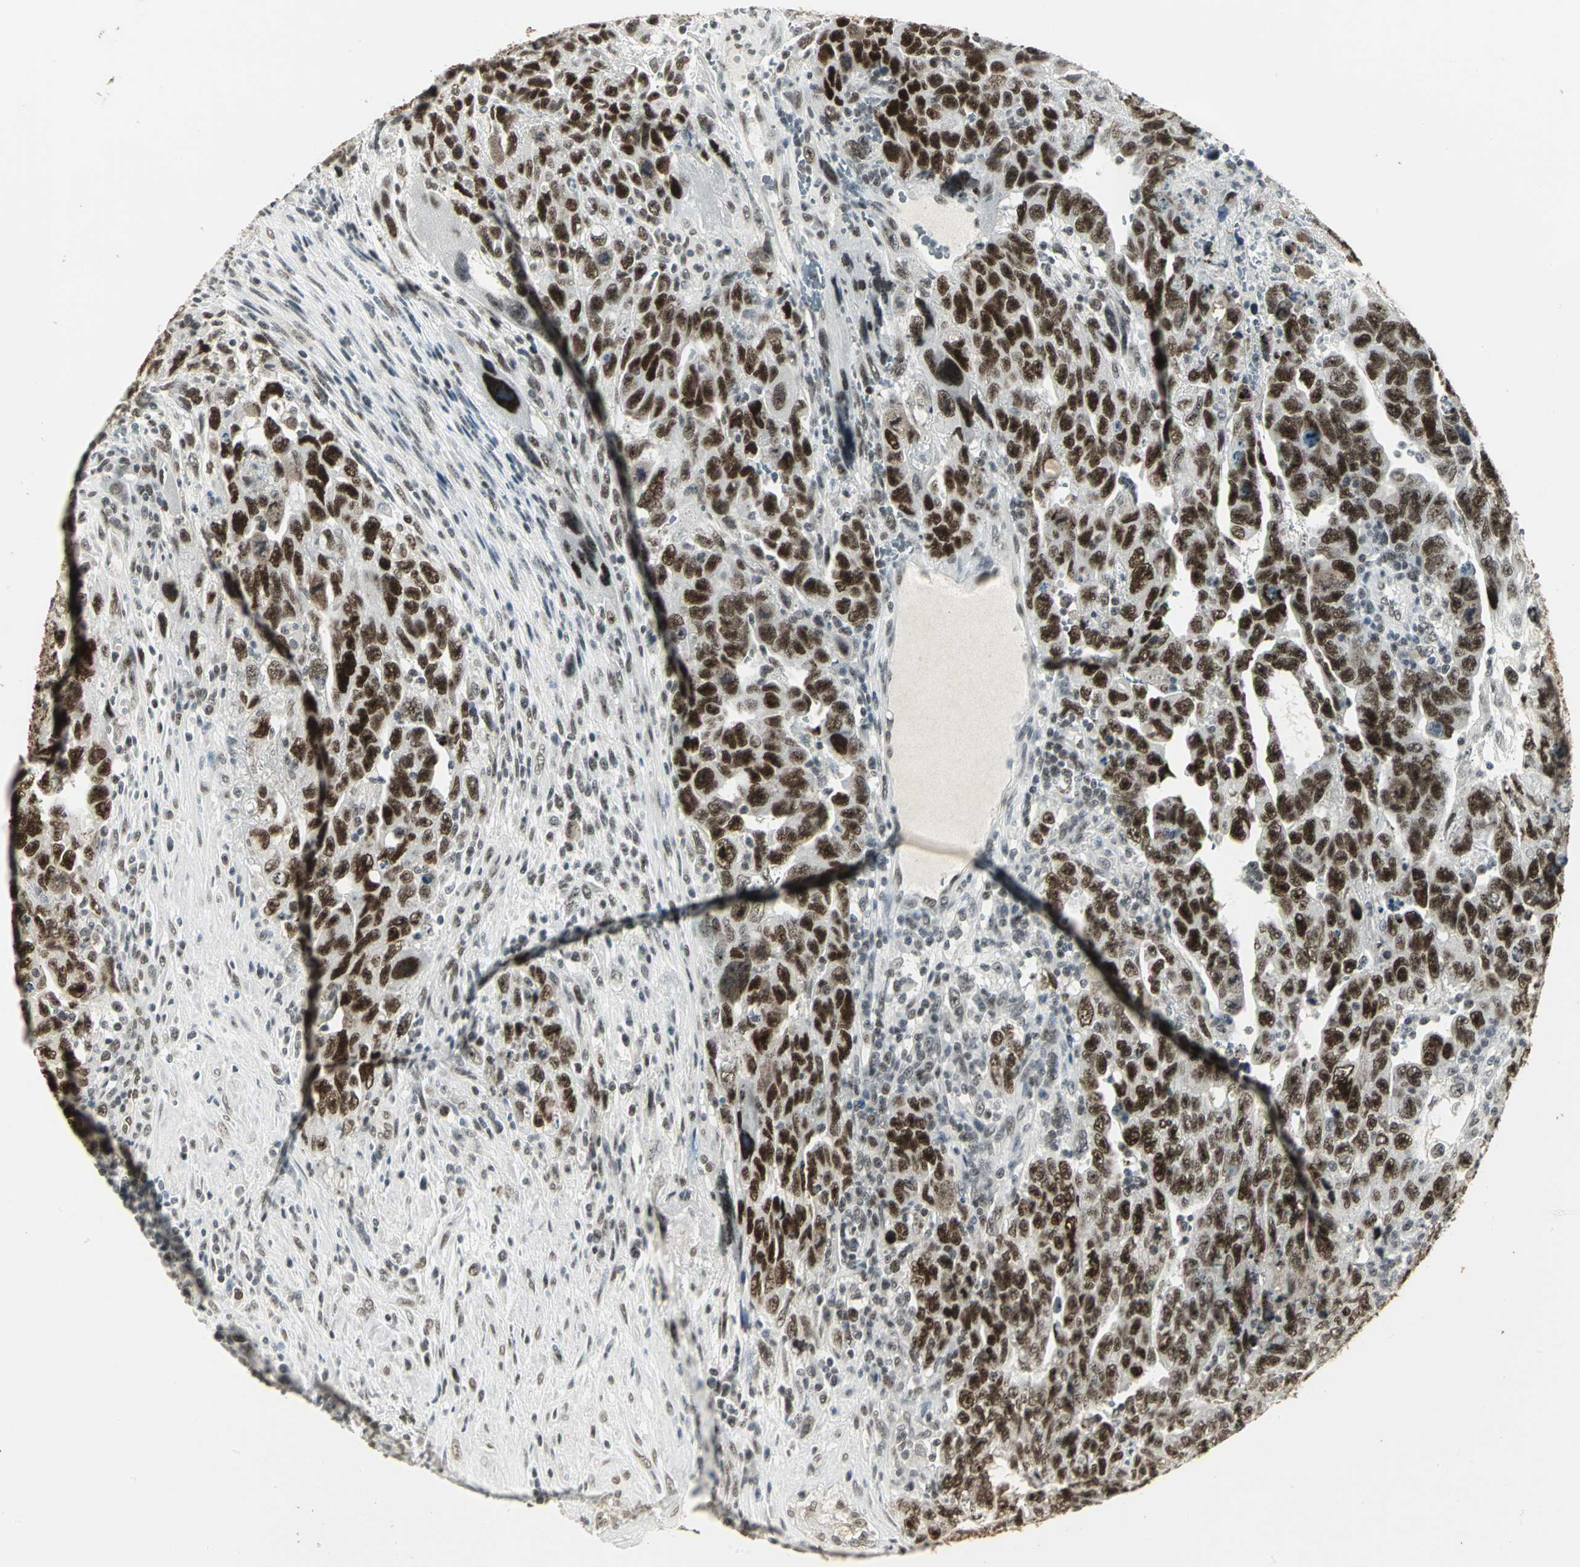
{"staining": {"intensity": "strong", "quantity": ">75%", "location": "nuclear"}, "tissue": "testis cancer", "cell_type": "Tumor cells", "image_type": "cancer", "snomed": [{"axis": "morphology", "description": "Carcinoma, Embryonal, NOS"}, {"axis": "topography", "description": "Testis"}], "caption": "Immunohistochemistry staining of testis cancer (embryonal carcinoma), which reveals high levels of strong nuclear staining in approximately >75% of tumor cells indicating strong nuclear protein staining. The staining was performed using DAB (brown) for protein detection and nuclei were counterstained in hematoxylin (blue).", "gene": "CBX3", "patient": {"sex": "male", "age": 28}}